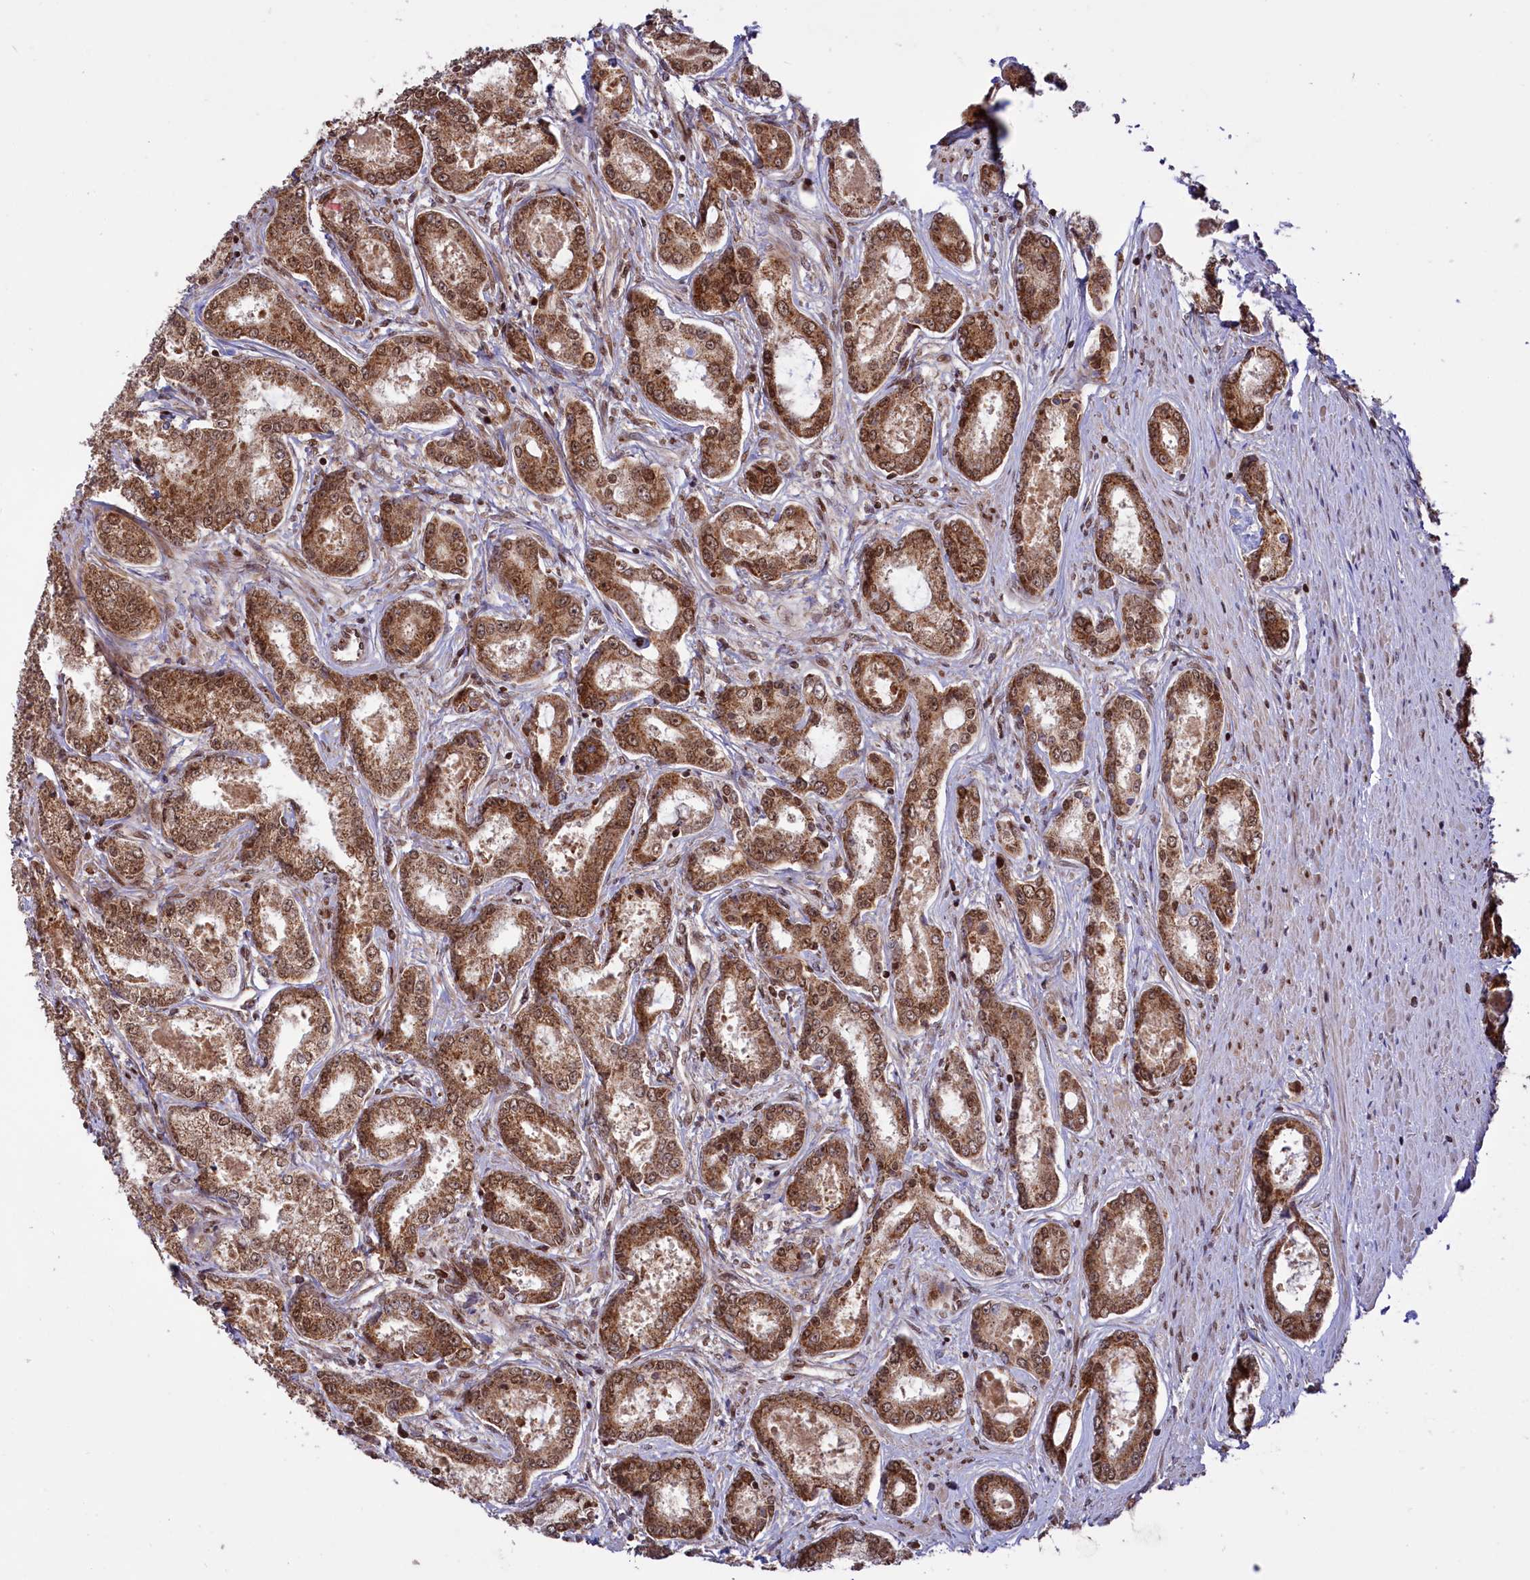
{"staining": {"intensity": "moderate", "quantity": ">75%", "location": "cytoplasmic/membranous,nuclear"}, "tissue": "prostate cancer", "cell_type": "Tumor cells", "image_type": "cancer", "snomed": [{"axis": "morphology", "description": "Adenocarcinoma, Low grade"}, {"axis": "topography", "description": "Prostate"}], "caption": "The histopathology image reveals a brown stain indicating the presence of a protein in the cytoplasmic/membranous and nuclear of tumor cells in prostate cancer.", "gene": "PHC3", "patient": {"sex": "male", "age": 68}}